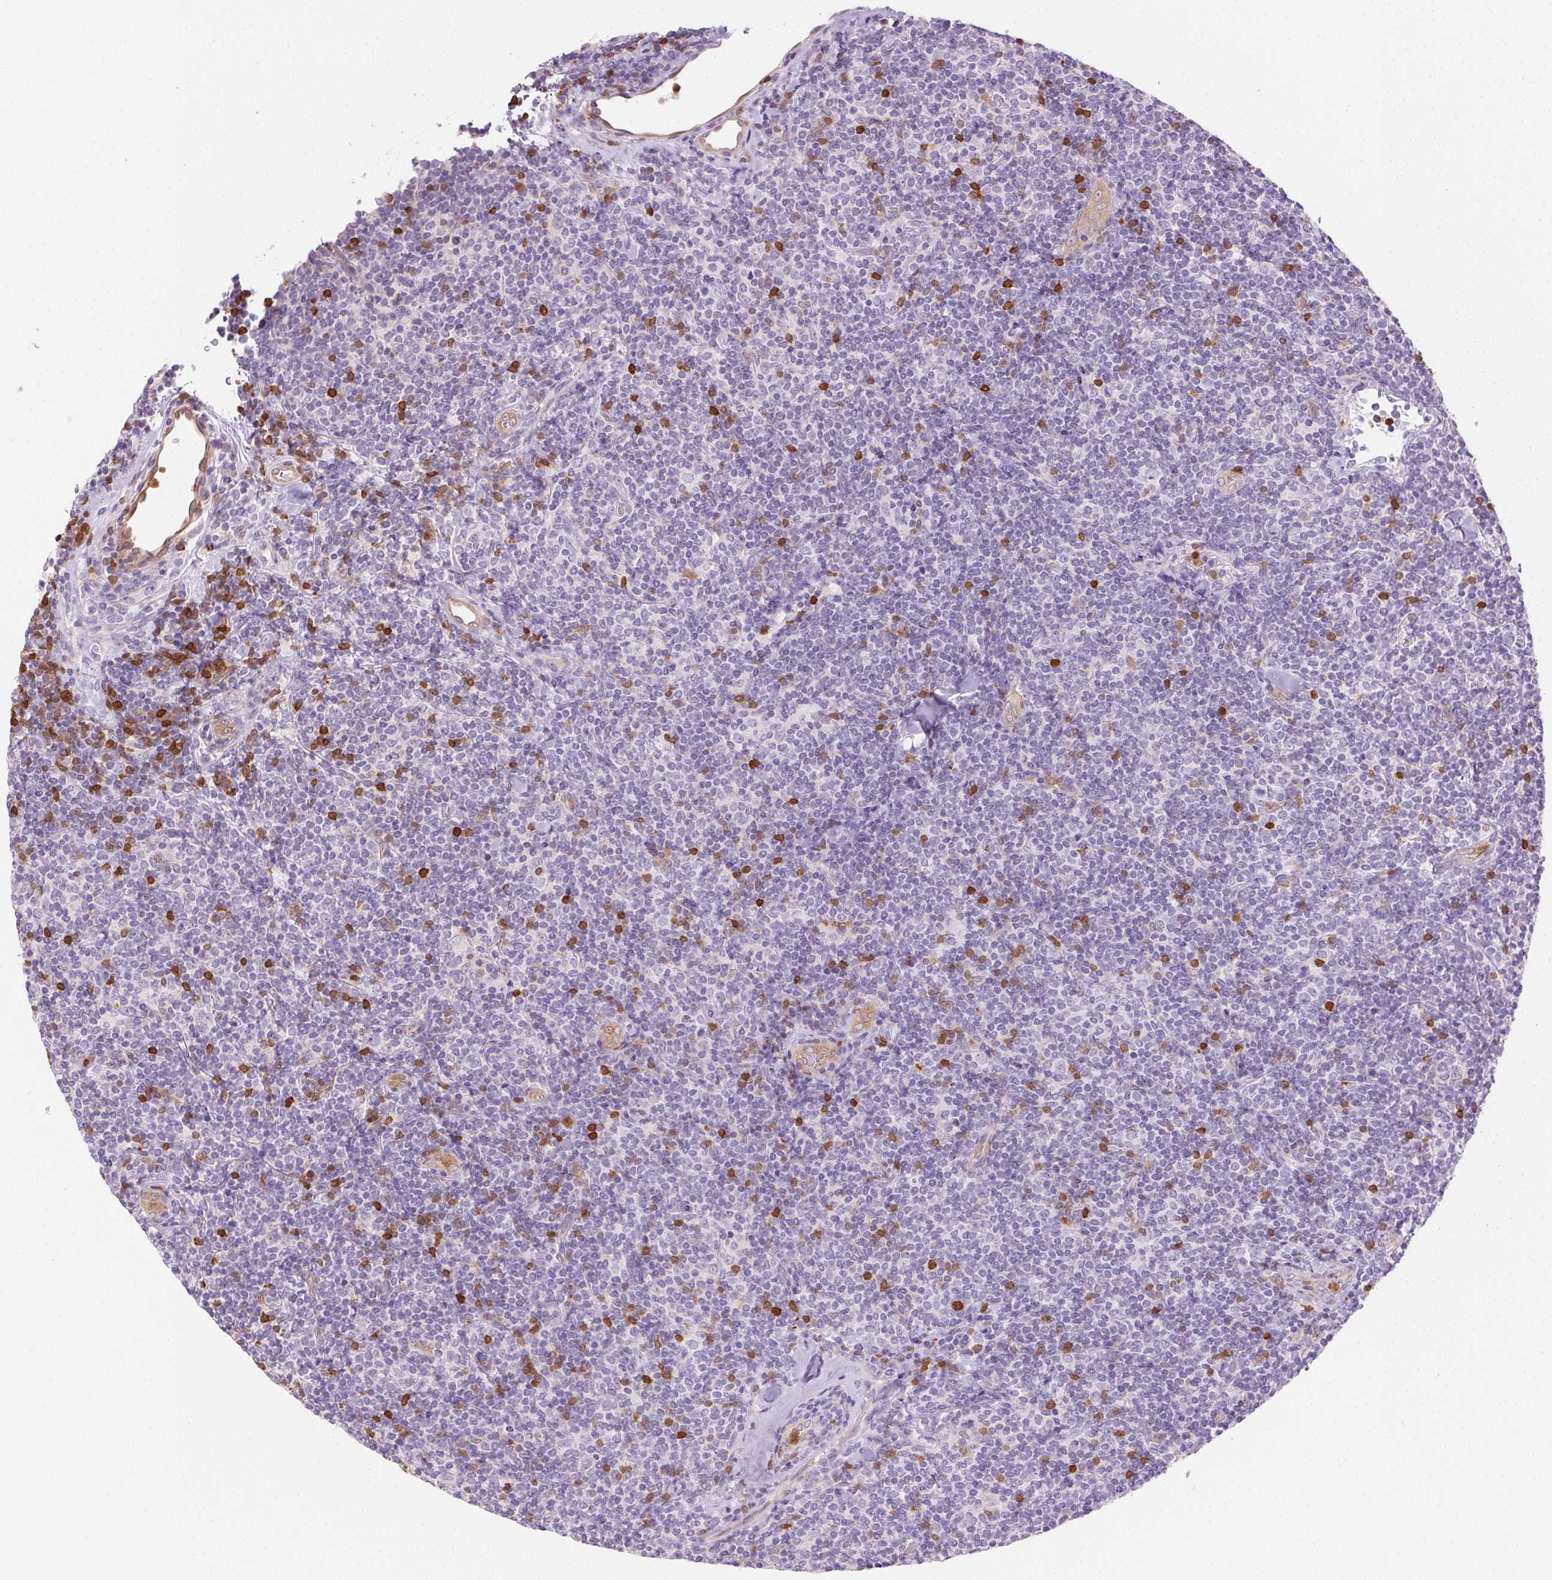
{"staining": {"intensity": "negative", "quantity": "none", "location": "none"}, "tissue": "lymphoma", "cell_type": "Tumor cells", "image_type": "cancer", "snomed": [{"axis": "morphology", "description": "Malignant lymphoma, non-Hodgkin's type, Low grade"}, {"axis": "topography", "description": "Lymph node"}], "caption": "Tumor cells show no significant protein positivity in low-grade malignant lymphoma, non-Hodgkin's type.", "gene": "TMEM45A", "patient": {"sex": "female", "age": 56}}